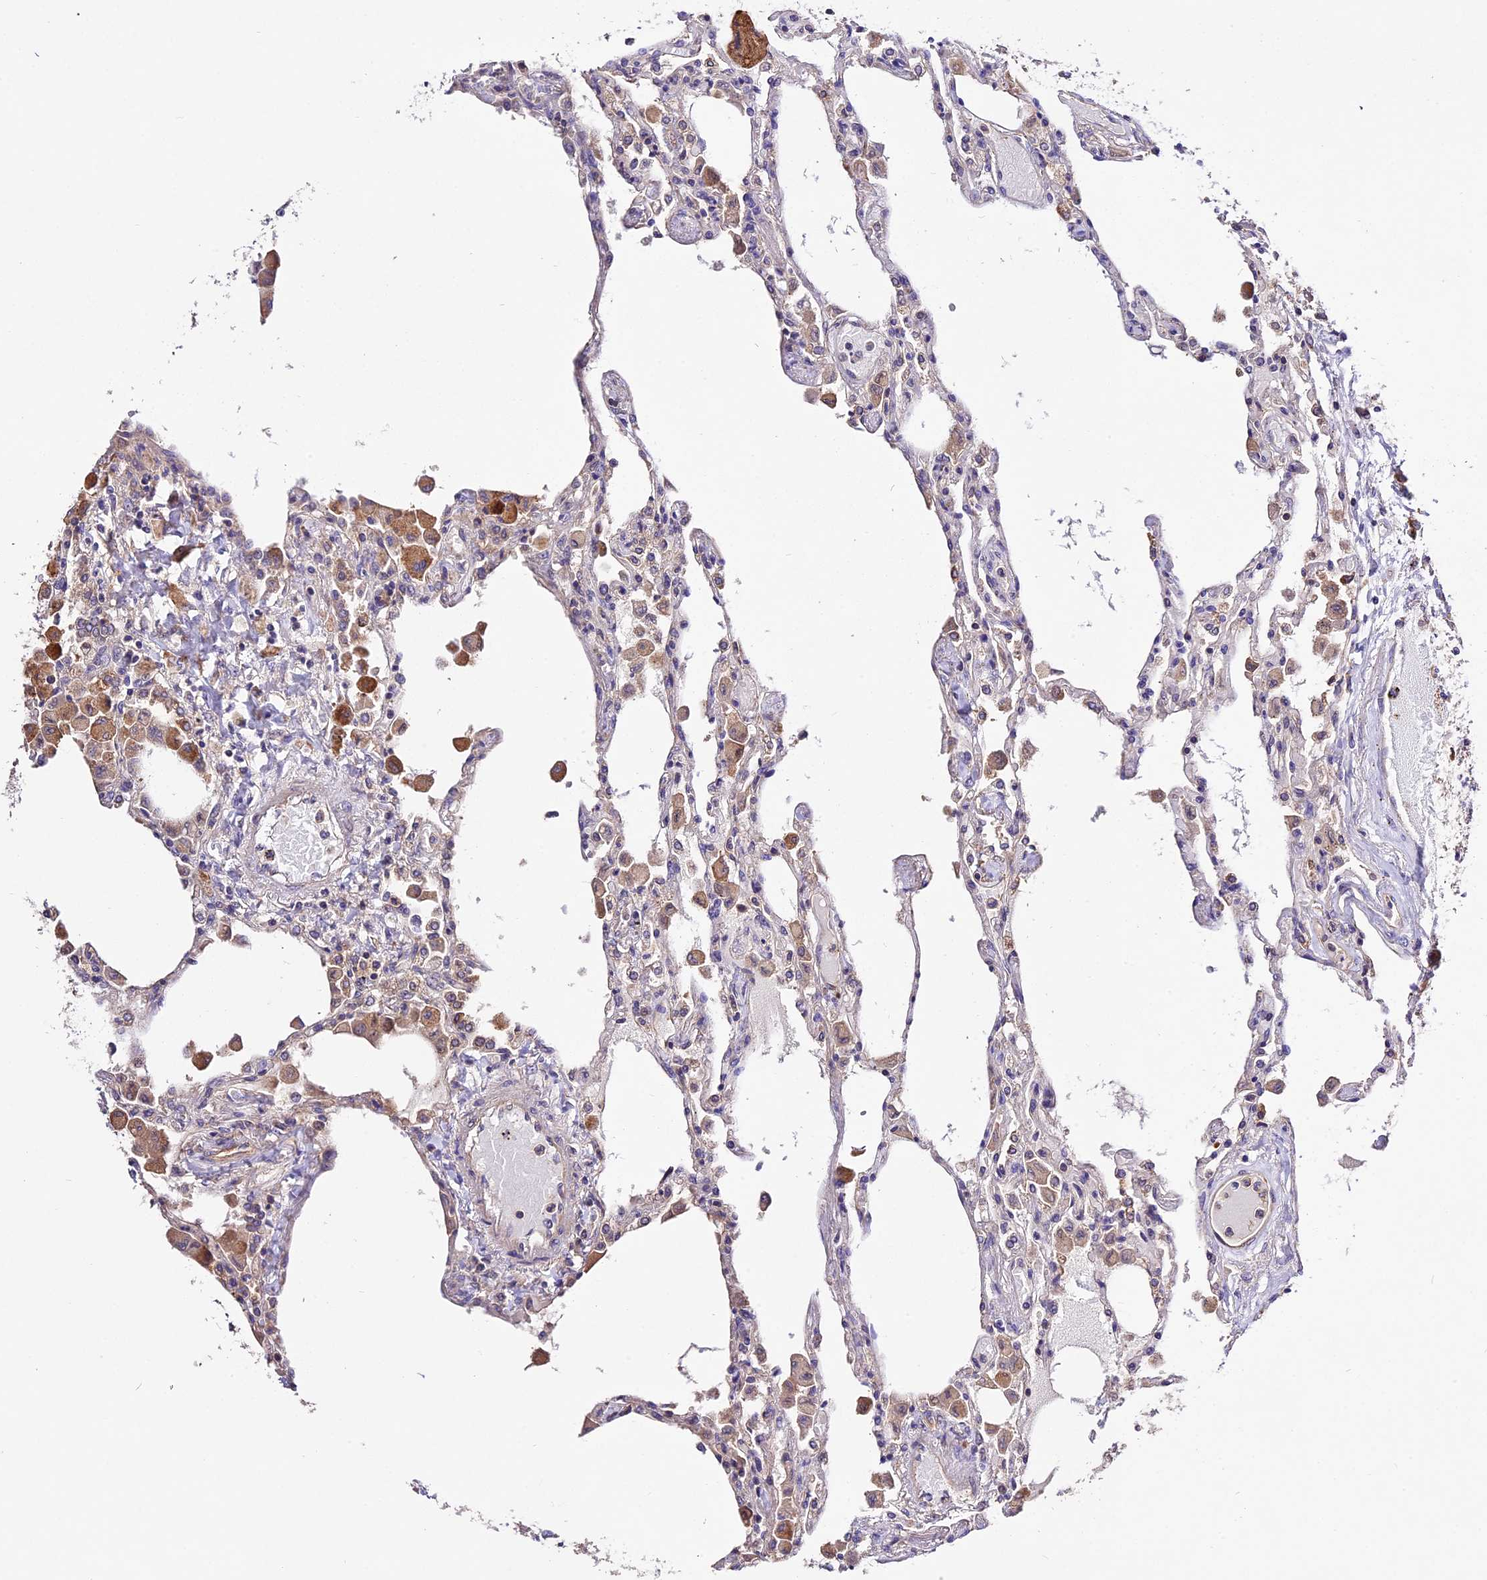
{"staining": {"intensity": "negative", "quantity": "none", "location": "none"}, "tissue": "lung", "cell_type": "Alveolar cells", "image_type": "normal", "snomed": [{"axis": "morphology", "description": "Normal tissue, NOS"}, {"axis": "topography", "description": "Bronchus"}, {"axis": "topography", "description": "Lung"}], "caption": "Immunohistochemistry (IHC) image of benign lung stained for a protein (brown), which demonstrates no expression in alveolar cells. (Brightfield microscopy of DAB (3,3'-diaminobenzidine) IHC at high magnification).", "gene": "CES3", "patient": {"sex": "female", "age": 49}}